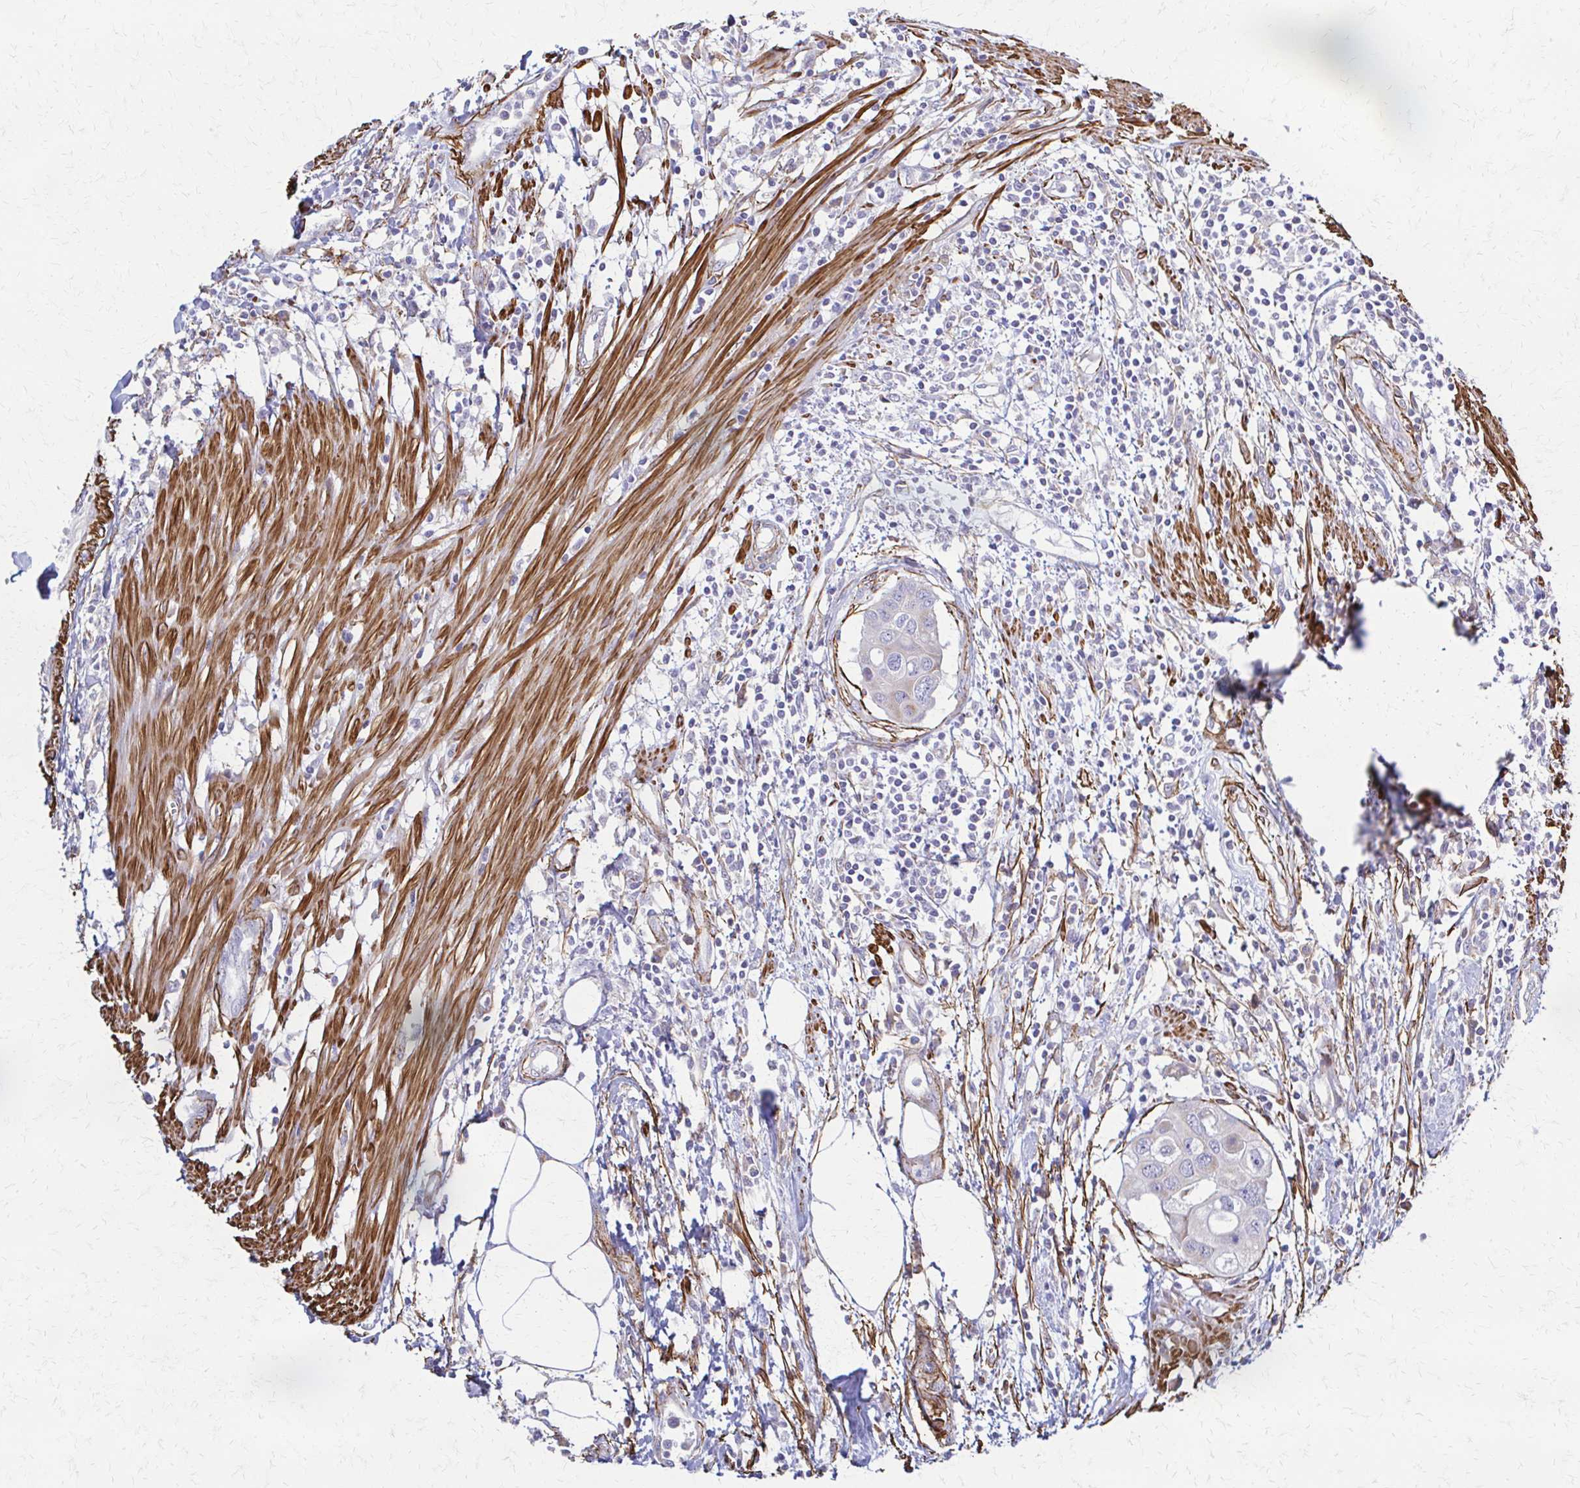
{"staining": {"intensity": "negative", "quantity": "none", "location": "none"}, "tissue": "colorectal cancer", "cell_type": "Tumor cells", "image_type": "cancer", "snomed": [{"axis": "morphology", "description": "Adenocarcinoma, NOS"}, {"axis": "topography", "description": "Colon"}], "caption": "Immunohistochemical staining of colorectal cancer displays no significant positivity in tumor cells.", "gene": "TIMMDC1", "patient": {"sex": "male", "age": 77}}